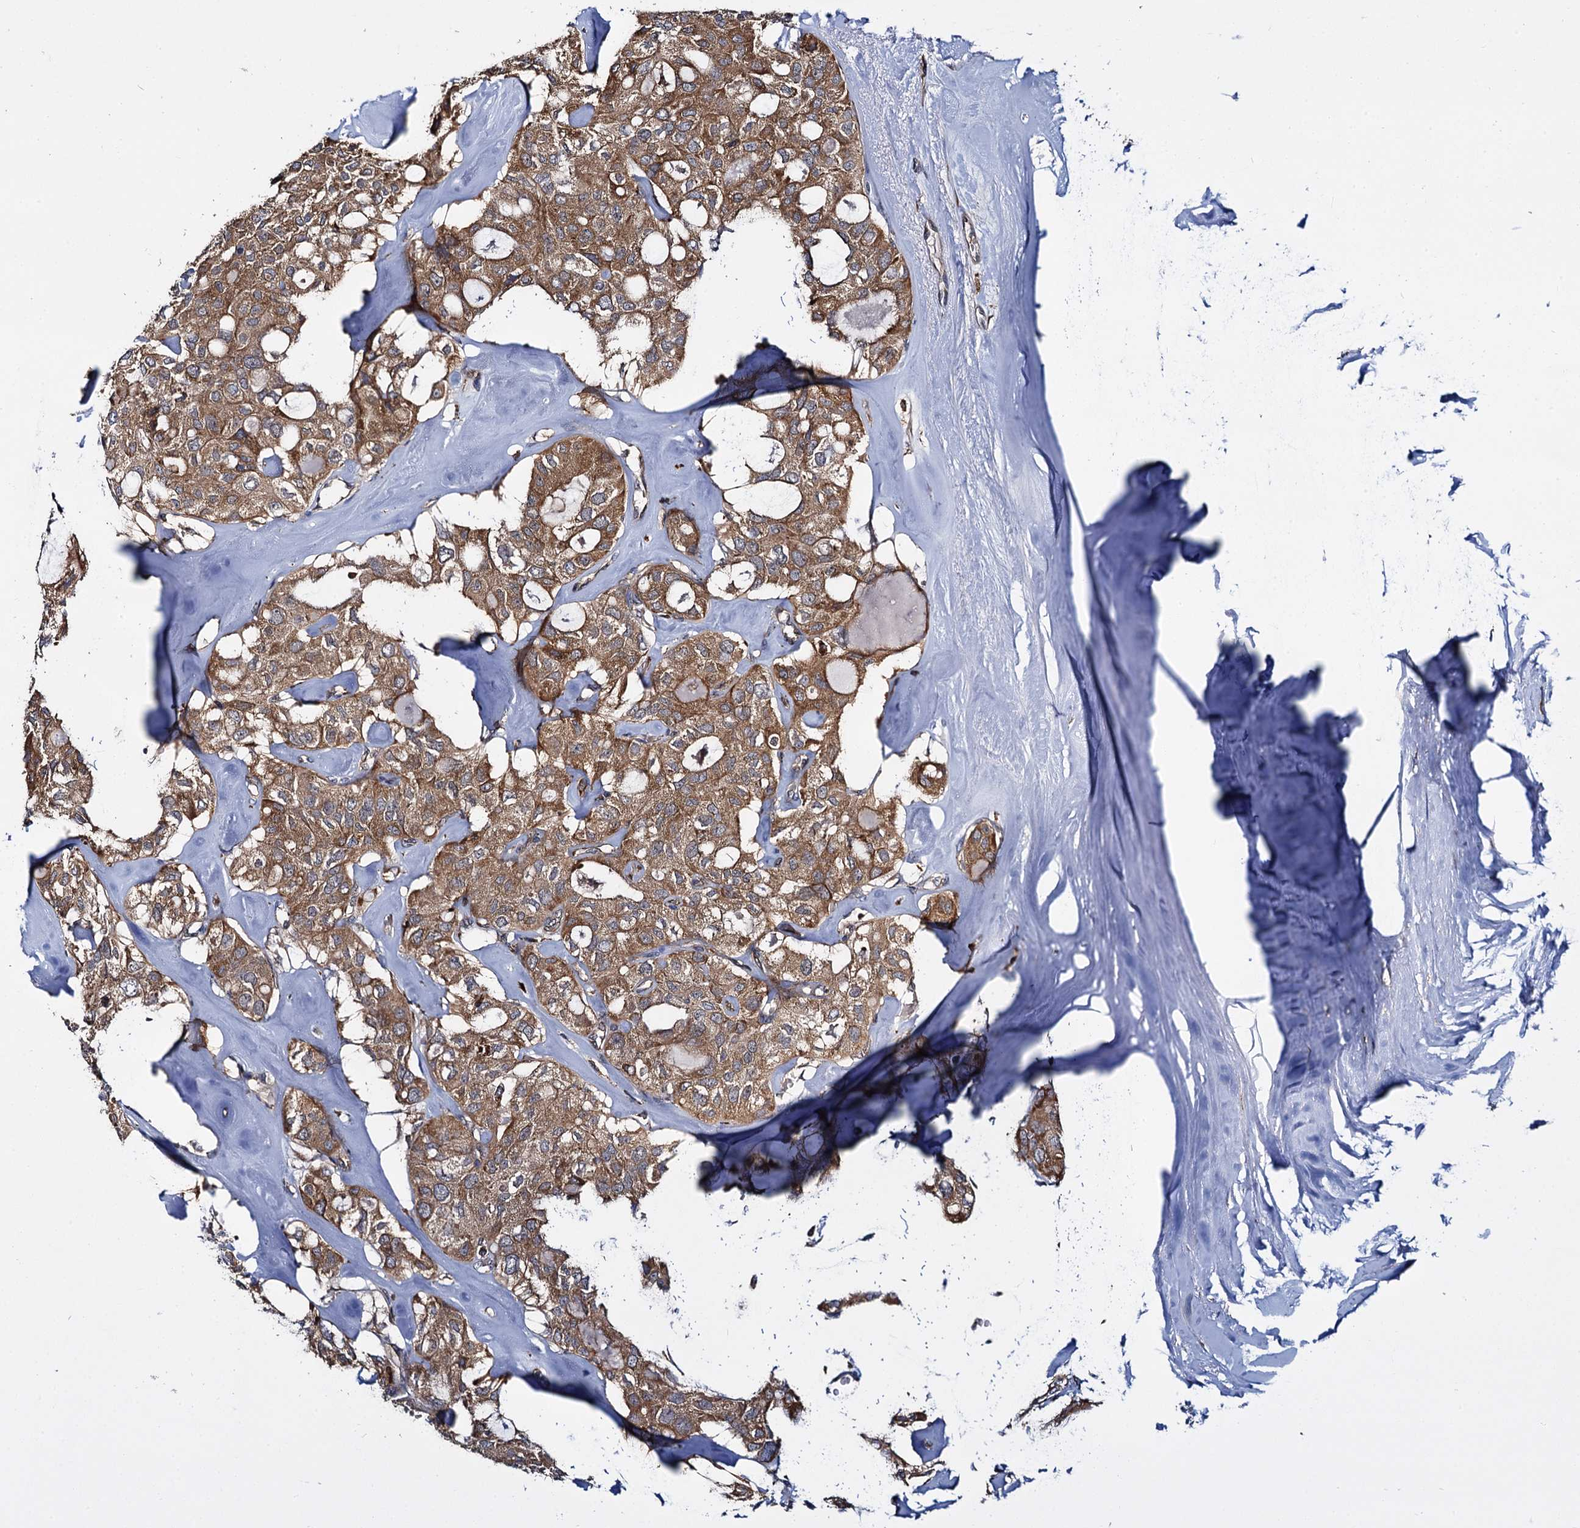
{"staining": {"intensity": "moderate", "quantity": ">75%", "location": "cytoplasmic/membranous"}, "tissue": "thyroid cancer", "cell_type": "Tumor cells", "image_type": "cancer", "snomed": [{"axis": "morphology", "description": "Follicular adenoma carcinoma, NOS"}, {"axis": "topography", "description": "Thyroid gland"}], "caption": "A medium amount of moderate cytoplasmic/membranous expression is identified in about >75% of tumor cells in thyroid cancer tissue.", "gene": "UFM1", "patient": {"sex": "male", "age": 75}}